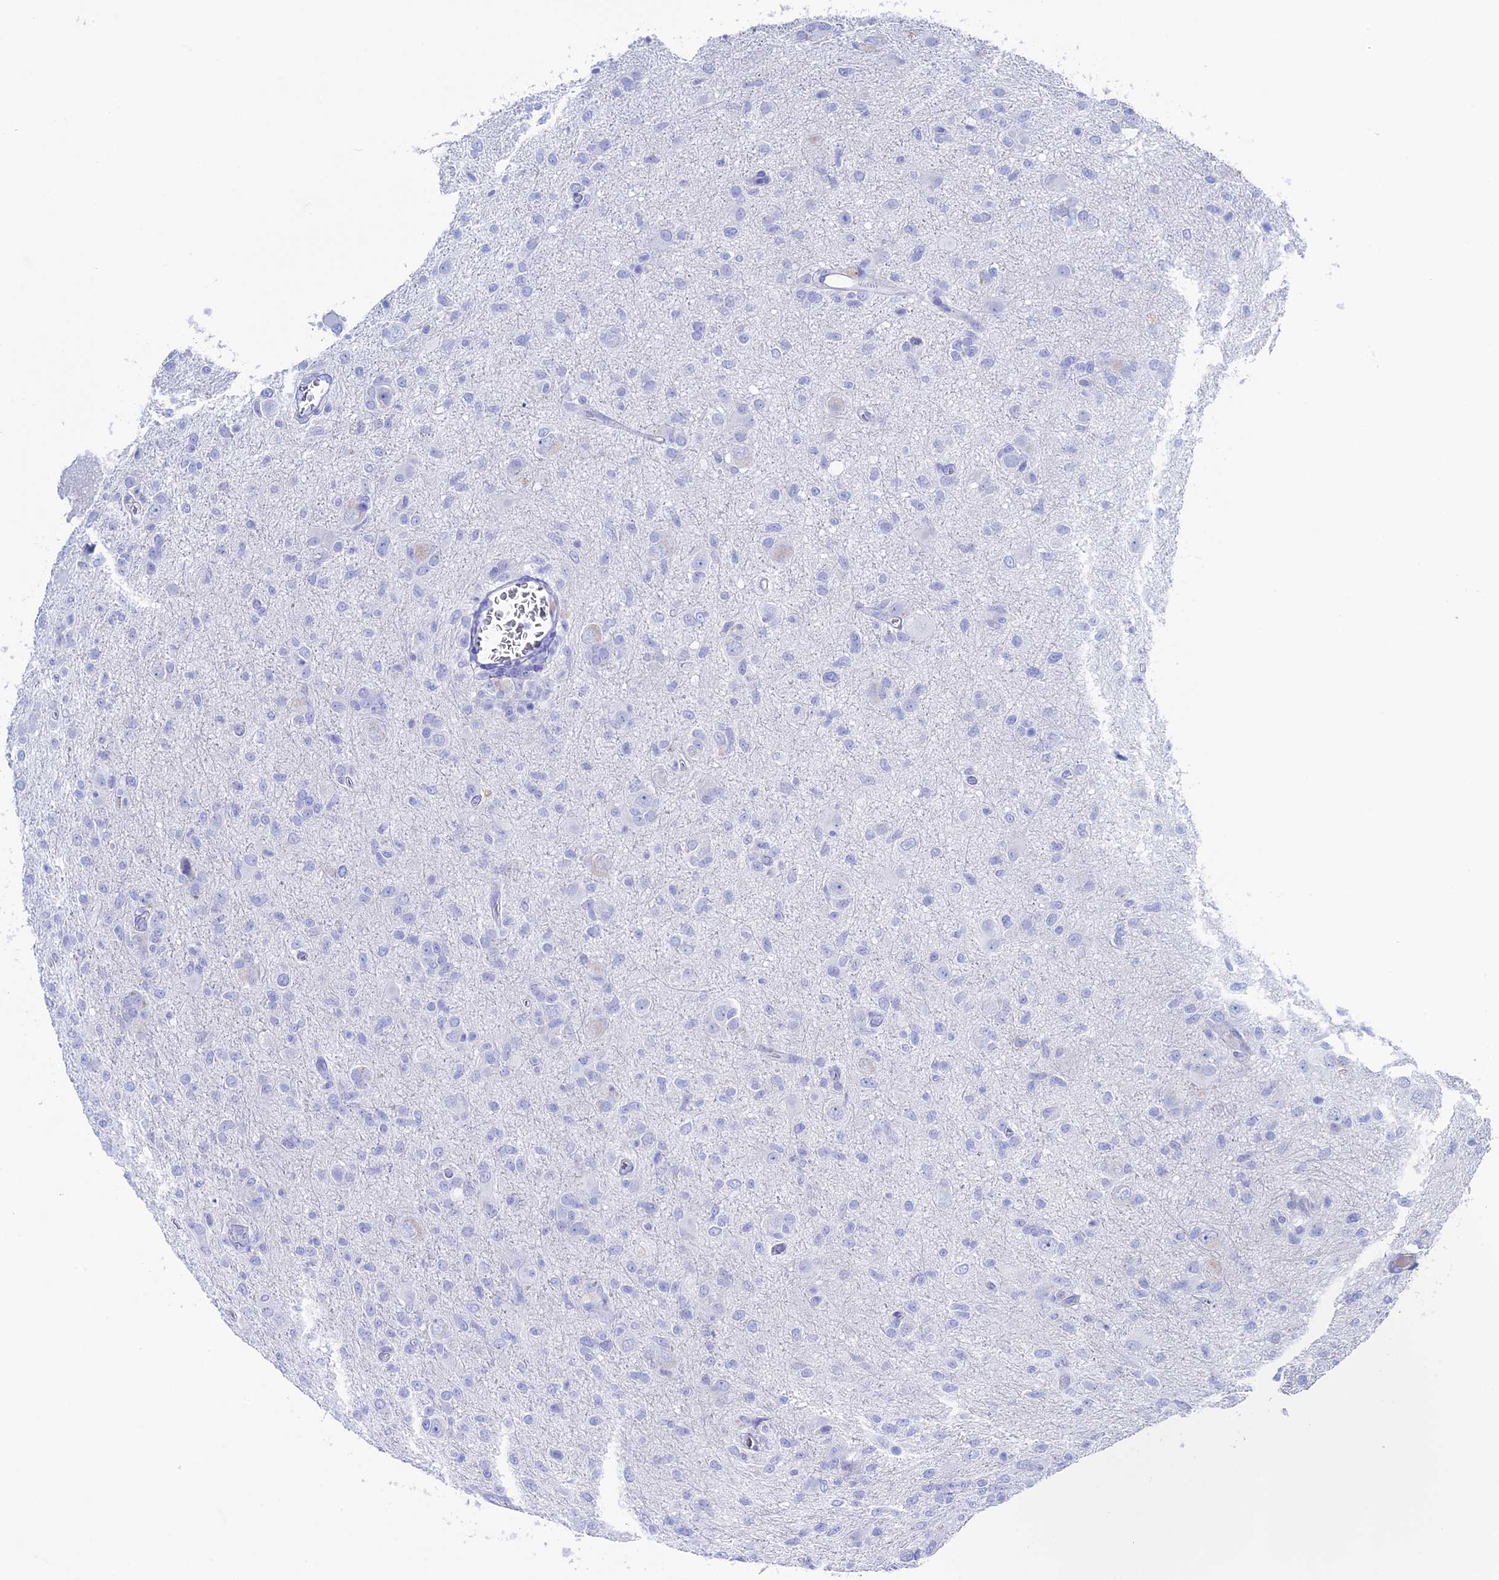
{"staining": {"intensity": "negative", "quantity": "none", "location": "none"}, "tissue": "glioma", "cell_type": "Tumor cells", "image_type": "cancer", "snomed": [{"axis": "morphology", "description": "Glioma, malignant, High grade"}, {"axis": "topography", "description": "Brain"}], "caption": "High power microscopy micrograph of an immunohistochemistry image of glioma, revealing no significant expression in tumor cells.", "gene": "UNC119", "patient": {"sex": "female", "age": 57}}